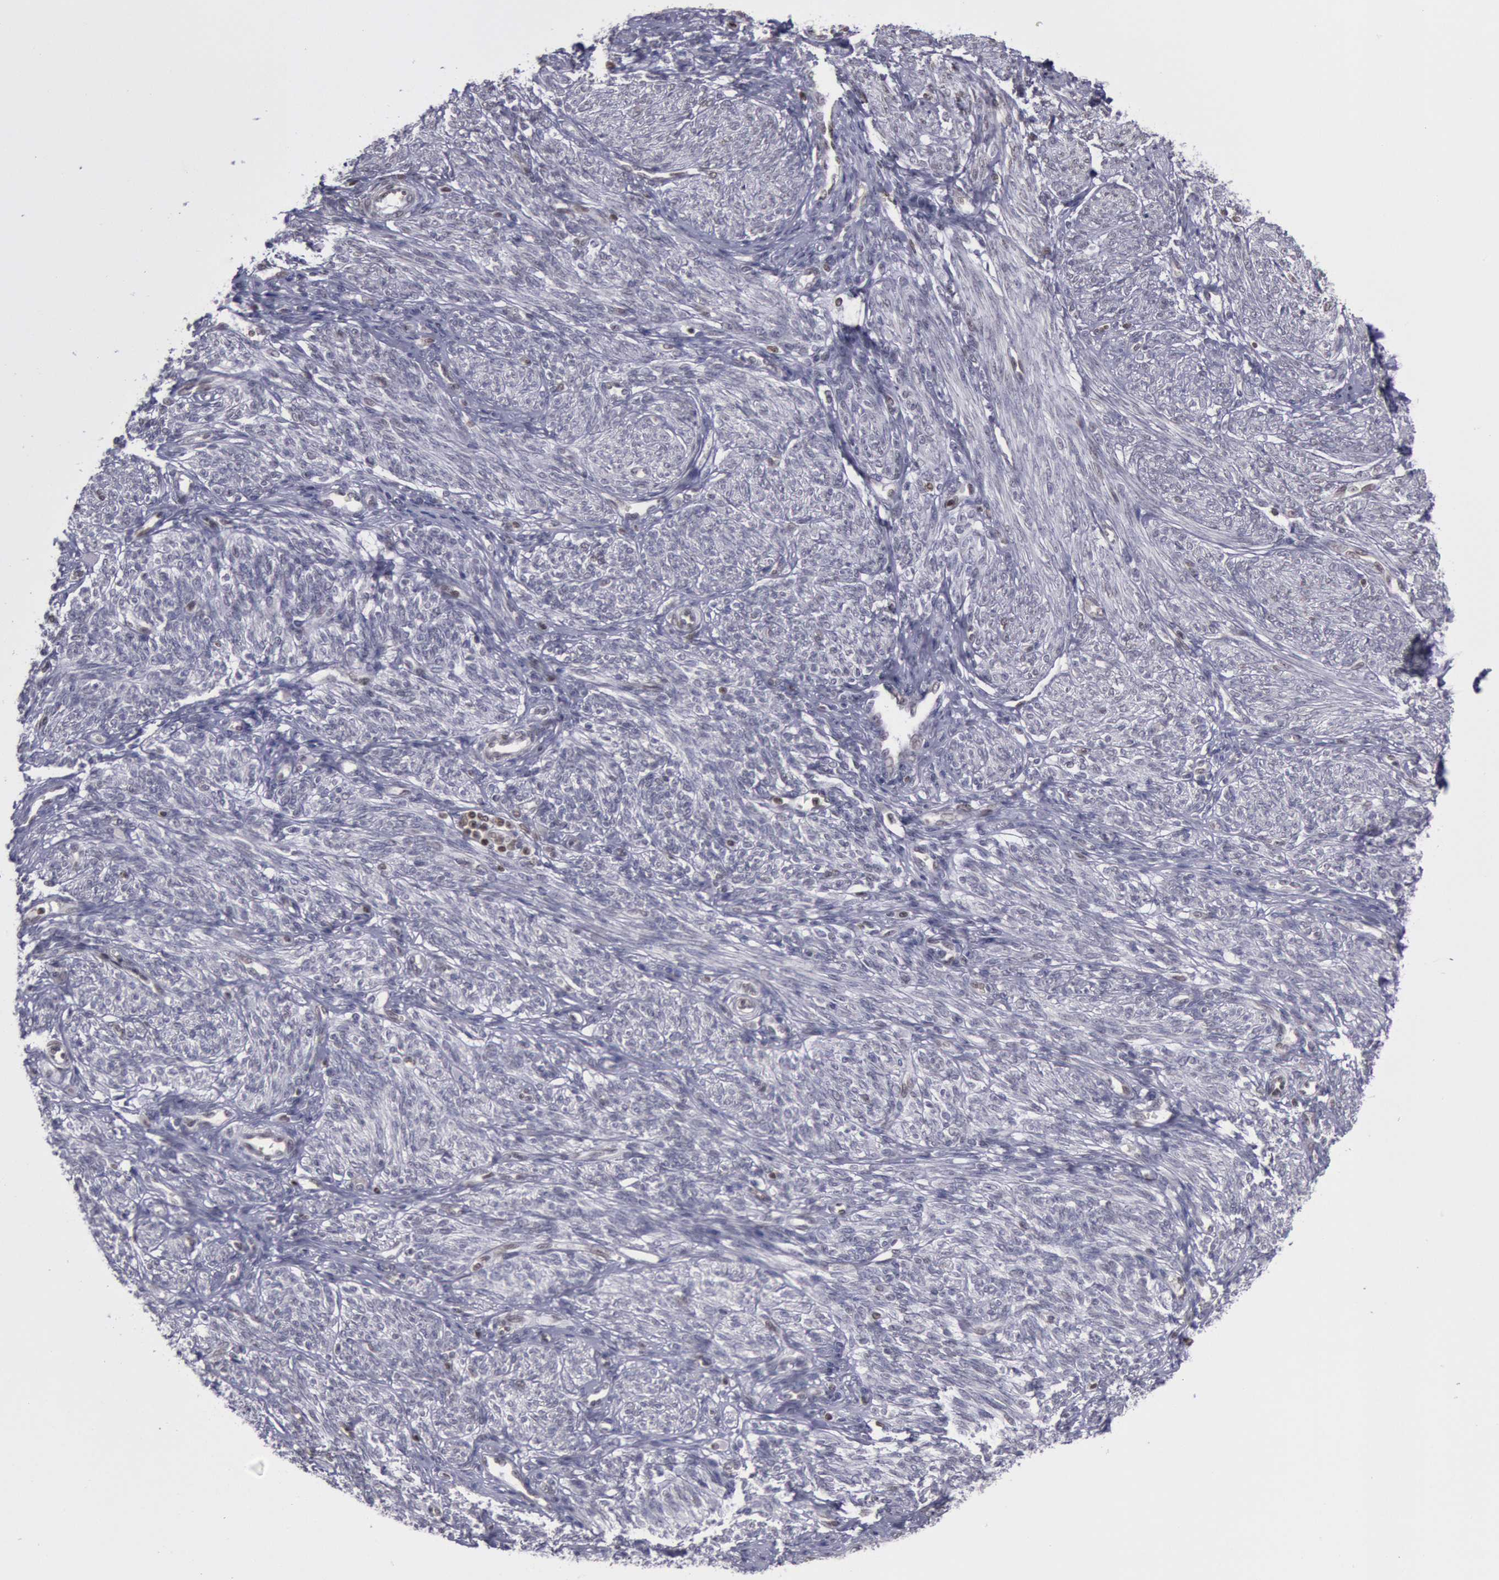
{"staining": {"intensity": "negative", "quantity": "none", "location": "none"}, "tissue": "endometrium", "cell_type": "Cells in endometrial stroma", "image_type": "normal", "snomed": [{"axis": "morphology", "description": "Normal tissue, NOS"}, {"axis": "topography", "description": "Endometrium"}], "caption": "Immunohistochemistry (IHC) of normal human endometrium exhibits no staining in cells in endometrial stroma. The staining is performed using DAB brown chromogen with nuclei counter-stained in using hematoxylin.", "gene": "NKAP", "patient": {"sex": "female", "age": 82}}